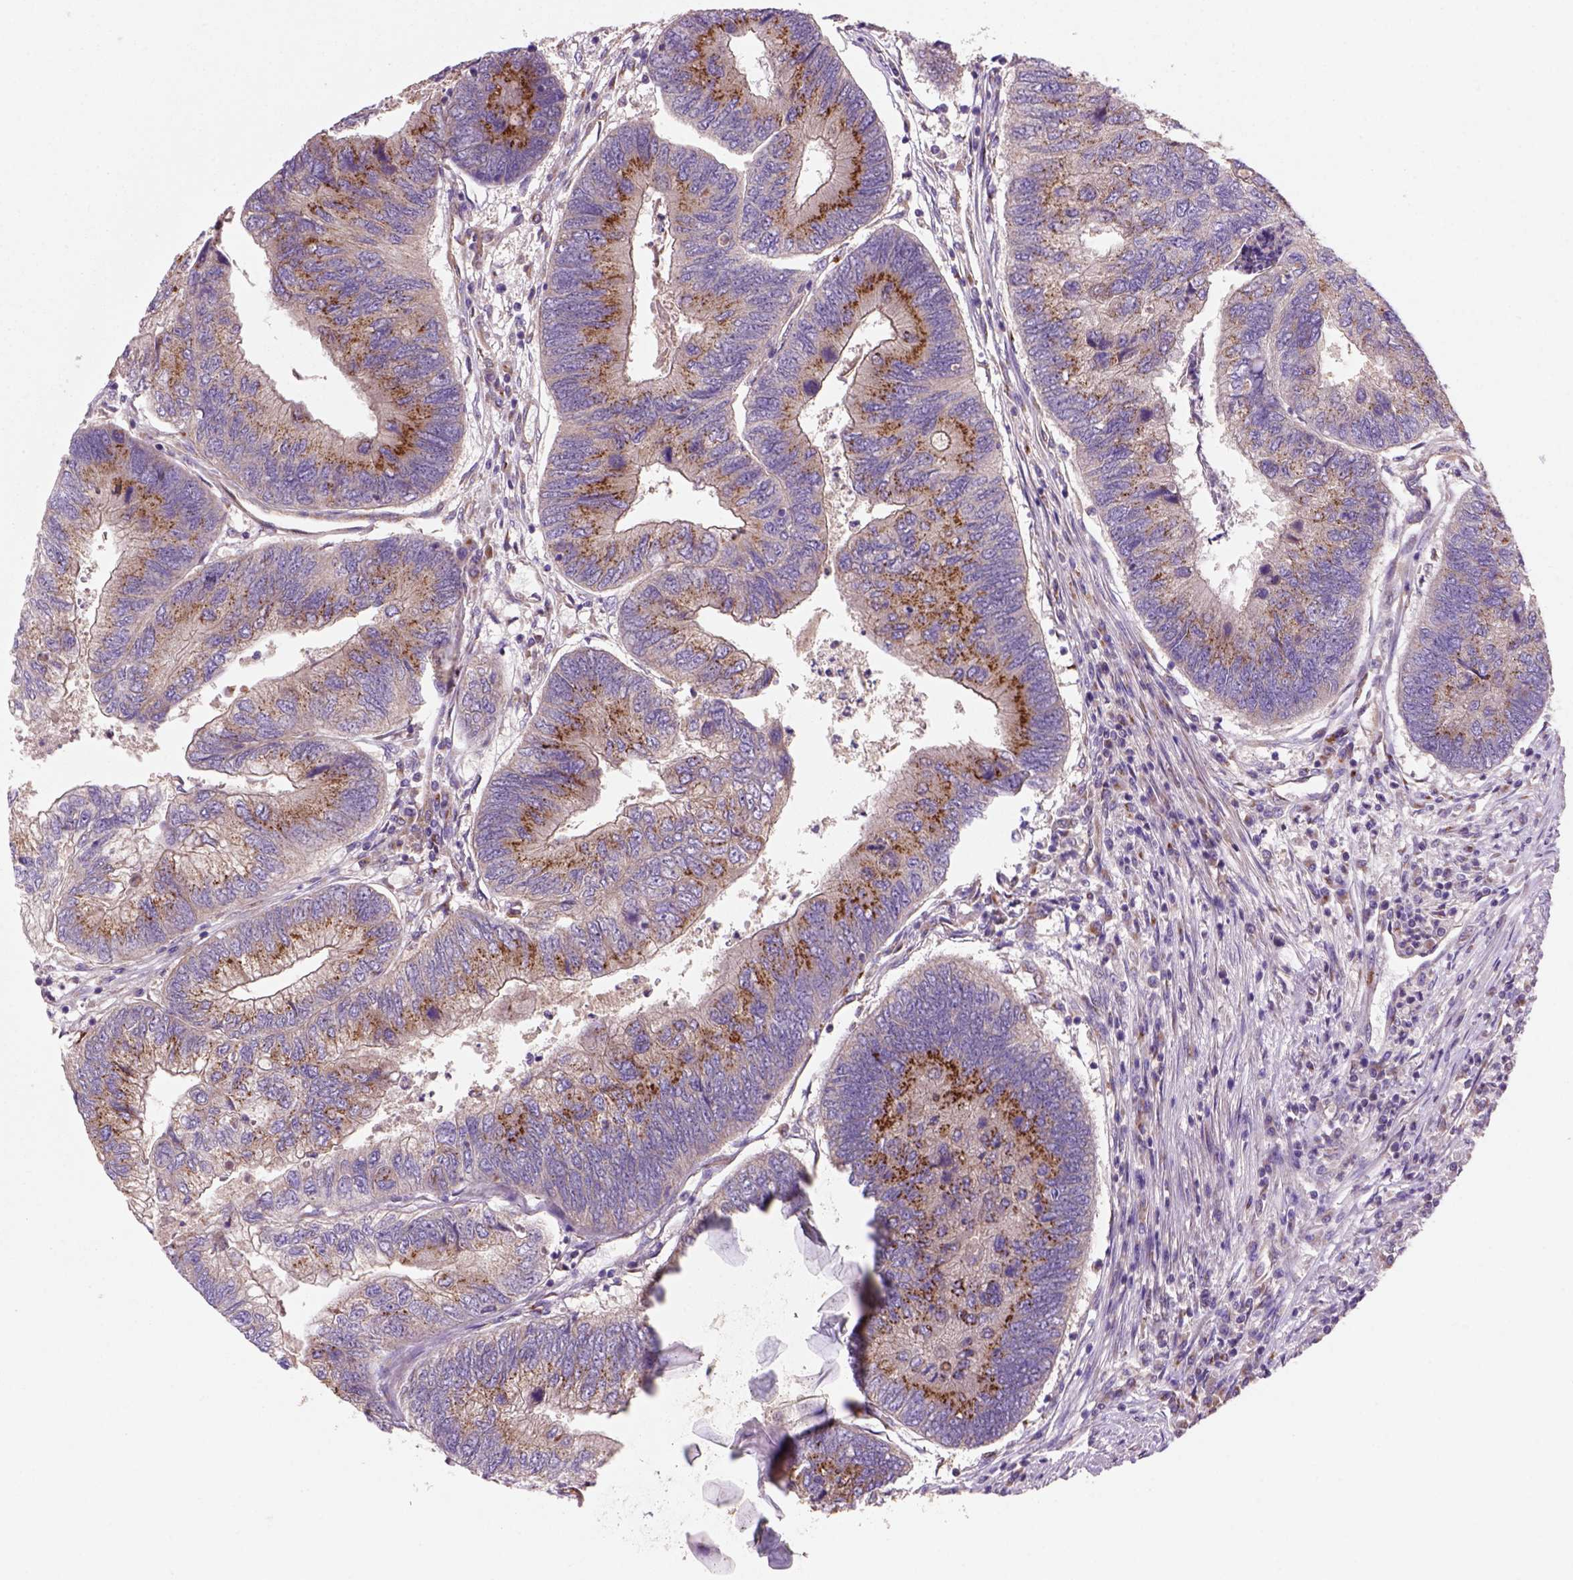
{"staining": {"intensity": "strong", "quantity": "<25%", "location": "cytoplasmic/membranous"}, "tissue": "colorectal cancer", "cell_type": "Tumor cells", "image_type": "cancer", "snomed": [{"axis": "morphology", "description": "Adenocarcinoma, NOS"}, {"axis": "topography", "description": "Colon"}], "caption": "This is a photomicrograph of immunohistochemistry staining of colorectal cancer (adenocarcinoma), which shows strong expression in the cytoplasmic/membranous of tumor cells.", "gene": "WARS2", "patient": {"sex": "female", "age": 67}}